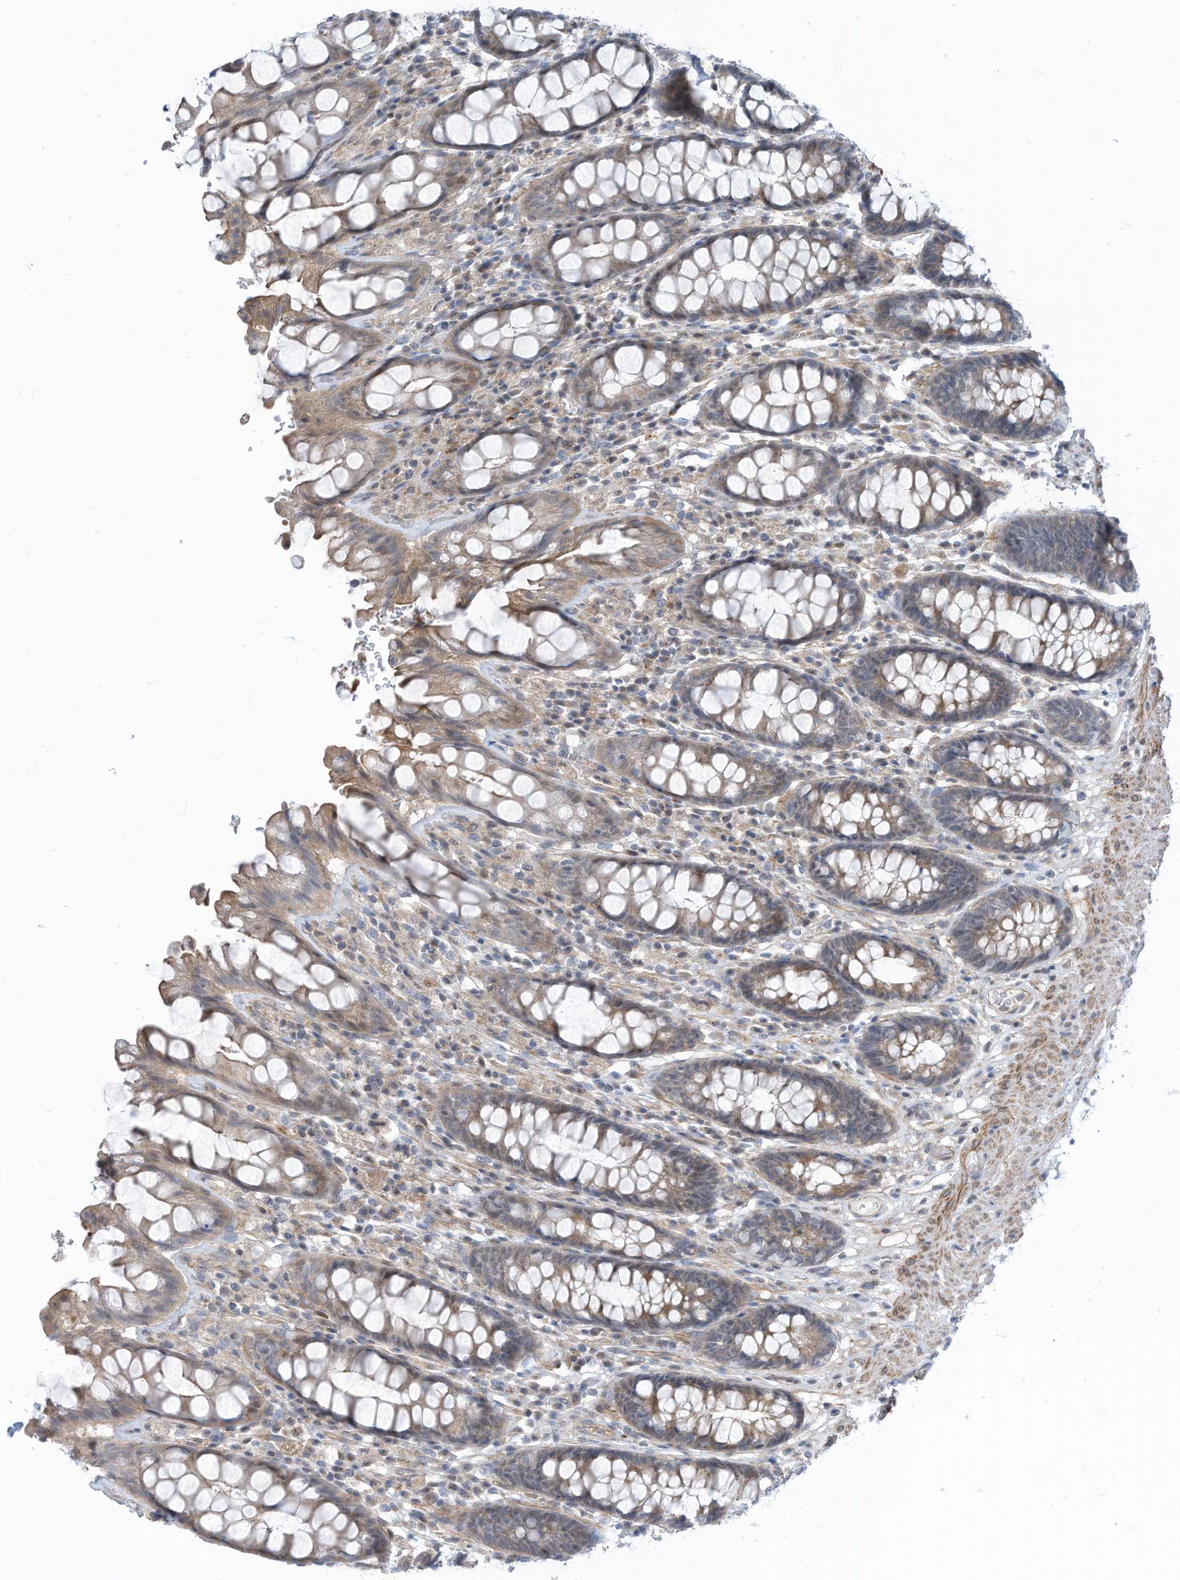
{"staining": {"intensity": "weak", "quantity": "25%-75%", "location": "cytoplasmic/membranous"}, "tissue": "rectum", "cell_type": "Glandular cells", "image_type": "normal", "snomed": [{"axis": "morphology", "description": "Normal tissue, NOS"}, {"axis": "topography", "description": "Rectum"}], "caption": "Weak cytoplasmic/membranous expression for a protein is present in about 25%-75% of glandular cells of normal rectum using IHC.", "gene": "GPATCH3", "patient": {"sex": "male", "age": 64}}